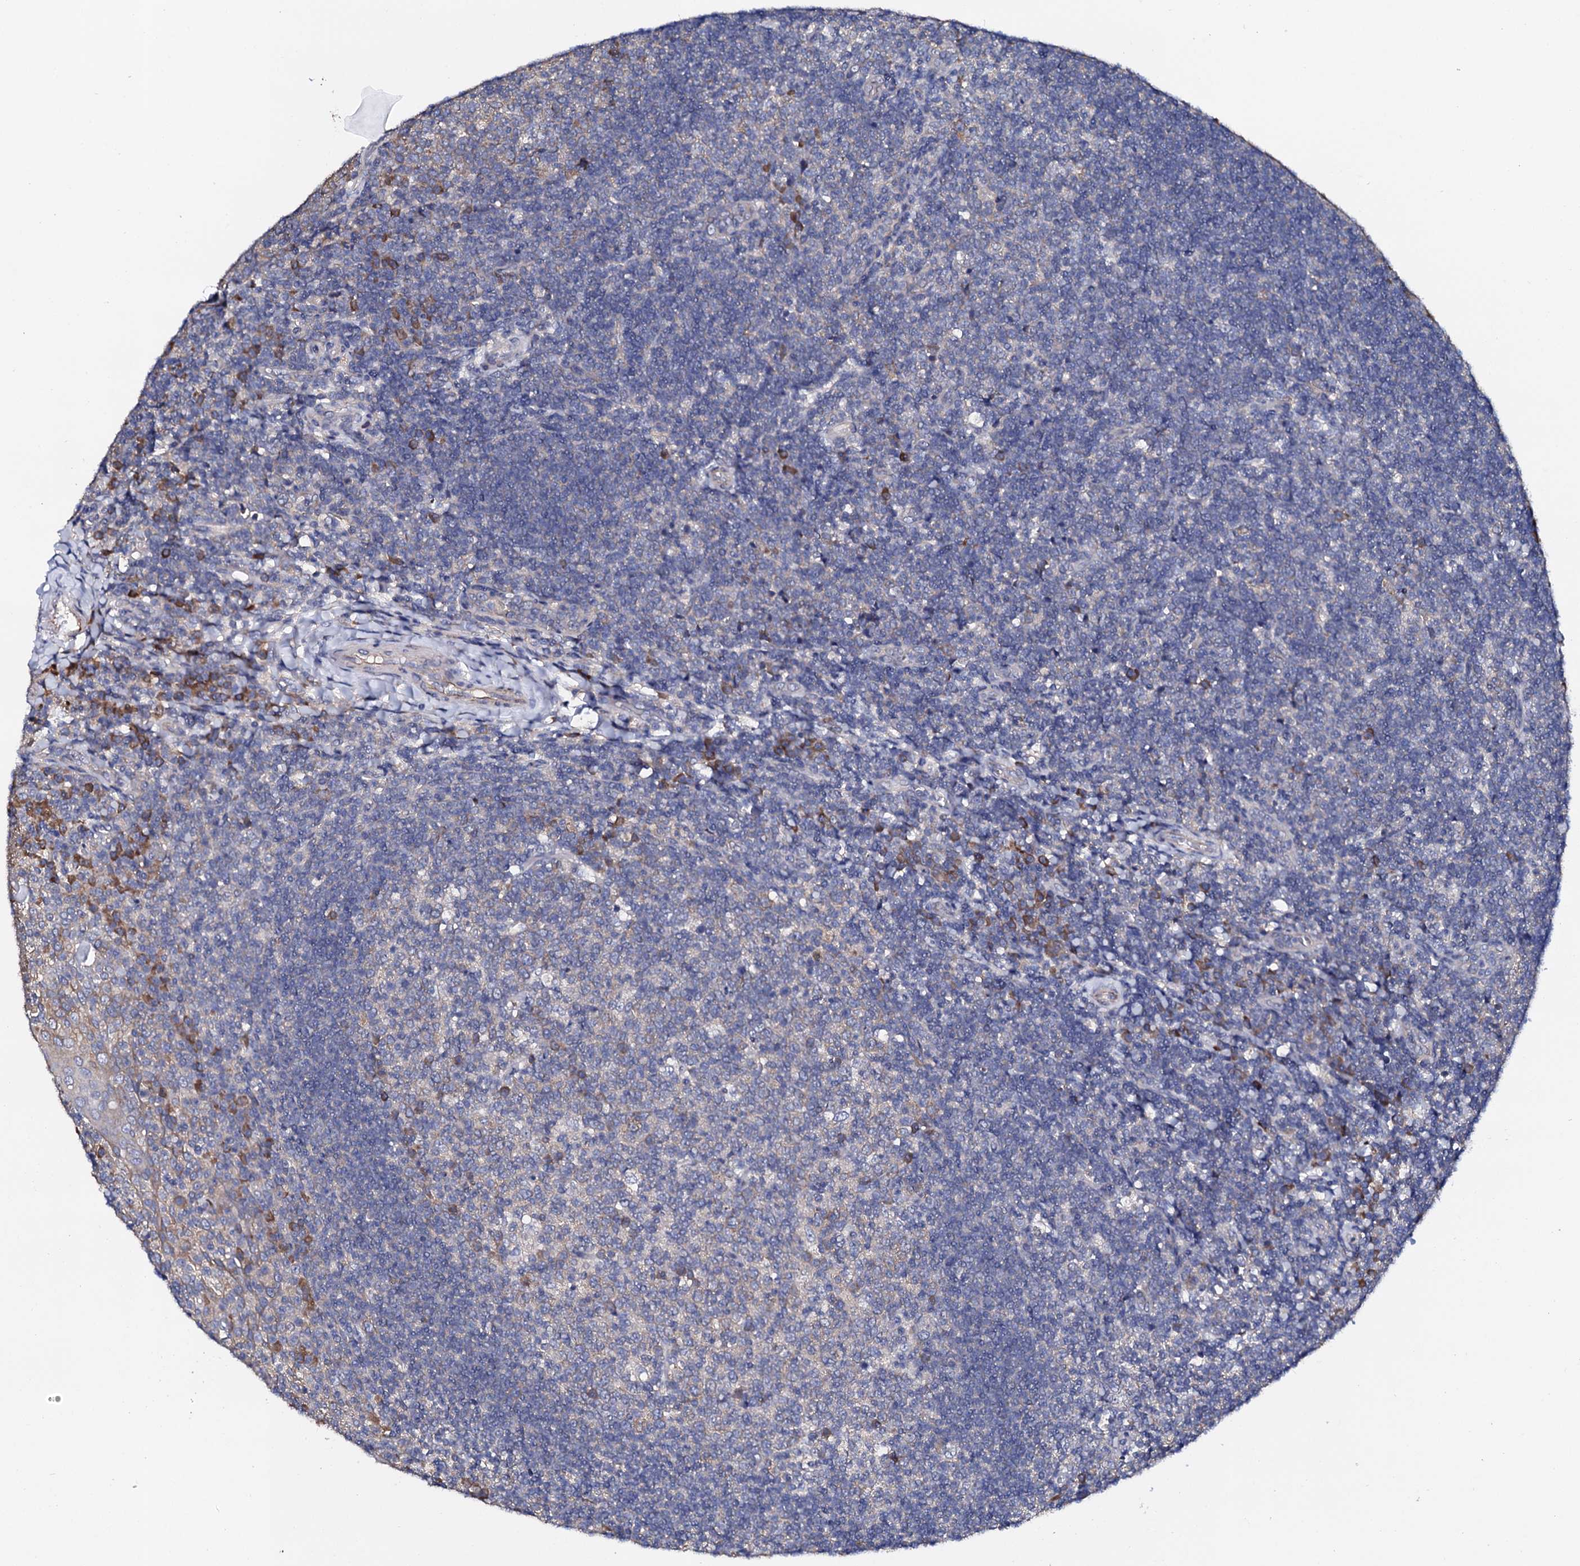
{"staining": {"intensity": "strong", "quantity": "<25%", "location": "cytoplasmic/membranous"}, "tissue": "tonsil", "cell_type": "Germinal center cells", "image_type": "normal", "snomed": [{"axis": "morphology", "description": "Normal tissue, NOS"}, {"axis": "topography", "description": "Tonsil"}], "caption": "Benign tonsil shows strong cytoplasmic/membranous positivity in approximately <25% of germinal center cells (DAB IHC with brightfield microscopy, high magnification)..", "gene": "NUP58", "patient": {"sex": "female", "age": 10}}